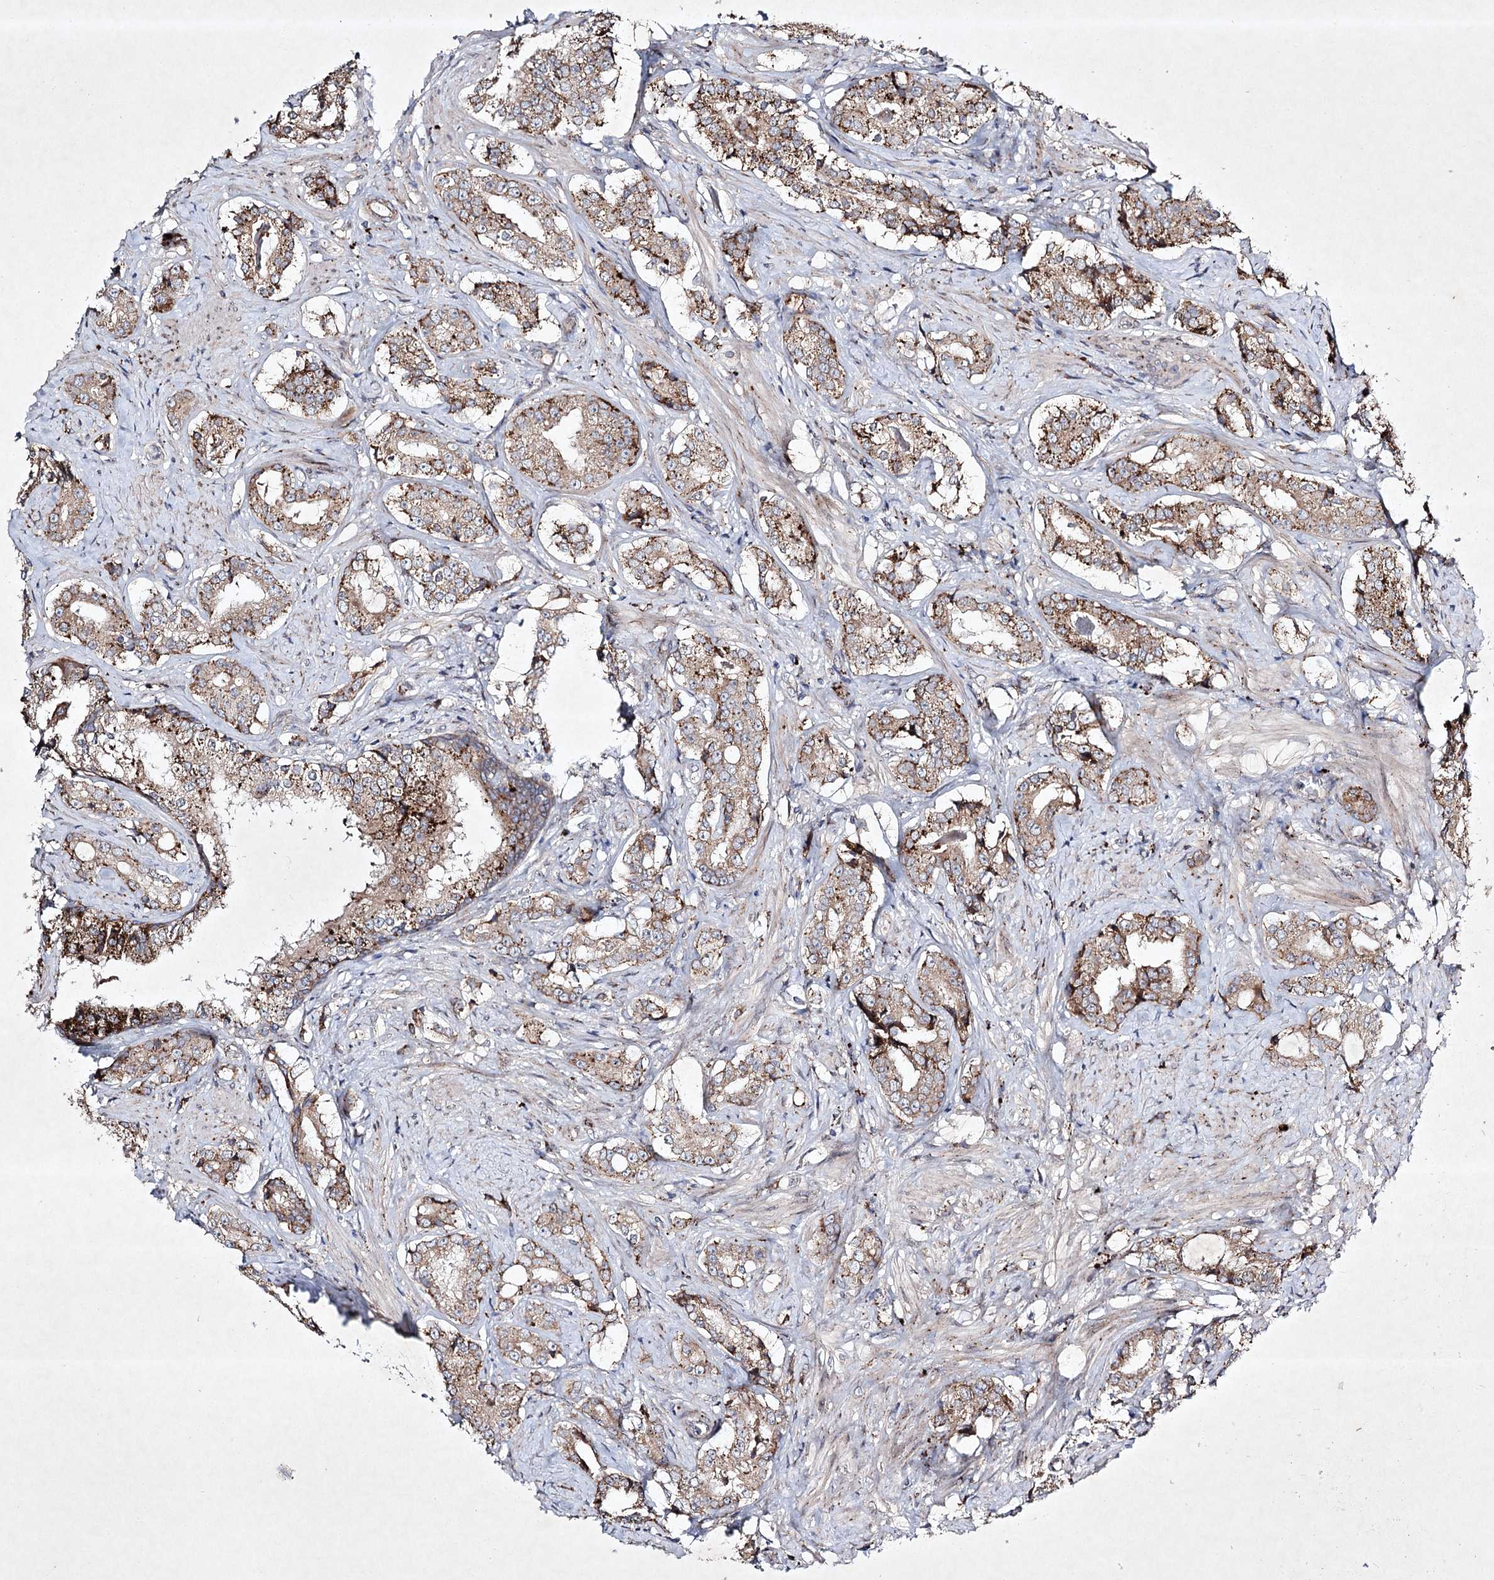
{"staining": {"intensity": "moderate", "quantity": ">75%", "location": "cytoplasmic/membranous"}, "tissue": "prostate cancer", "cell_type": "Tumor cells", "image_type": "cancer", "snomed": [{"axis": "morphology", "description": "Adenocarcinoma, High grade"}, {"axis": "topography", "description": "Prostate"}], "caption": "A histopathology image showing moderate cytoplasmic/membranous staining in approximately >75% of tumor cells in prostate cancer (adenocarcinoma (high-grade)), as visualized by brown immunohistochemical staining.", "gene": "ALG9", "patient": {"sex": "male", "age": 58}}